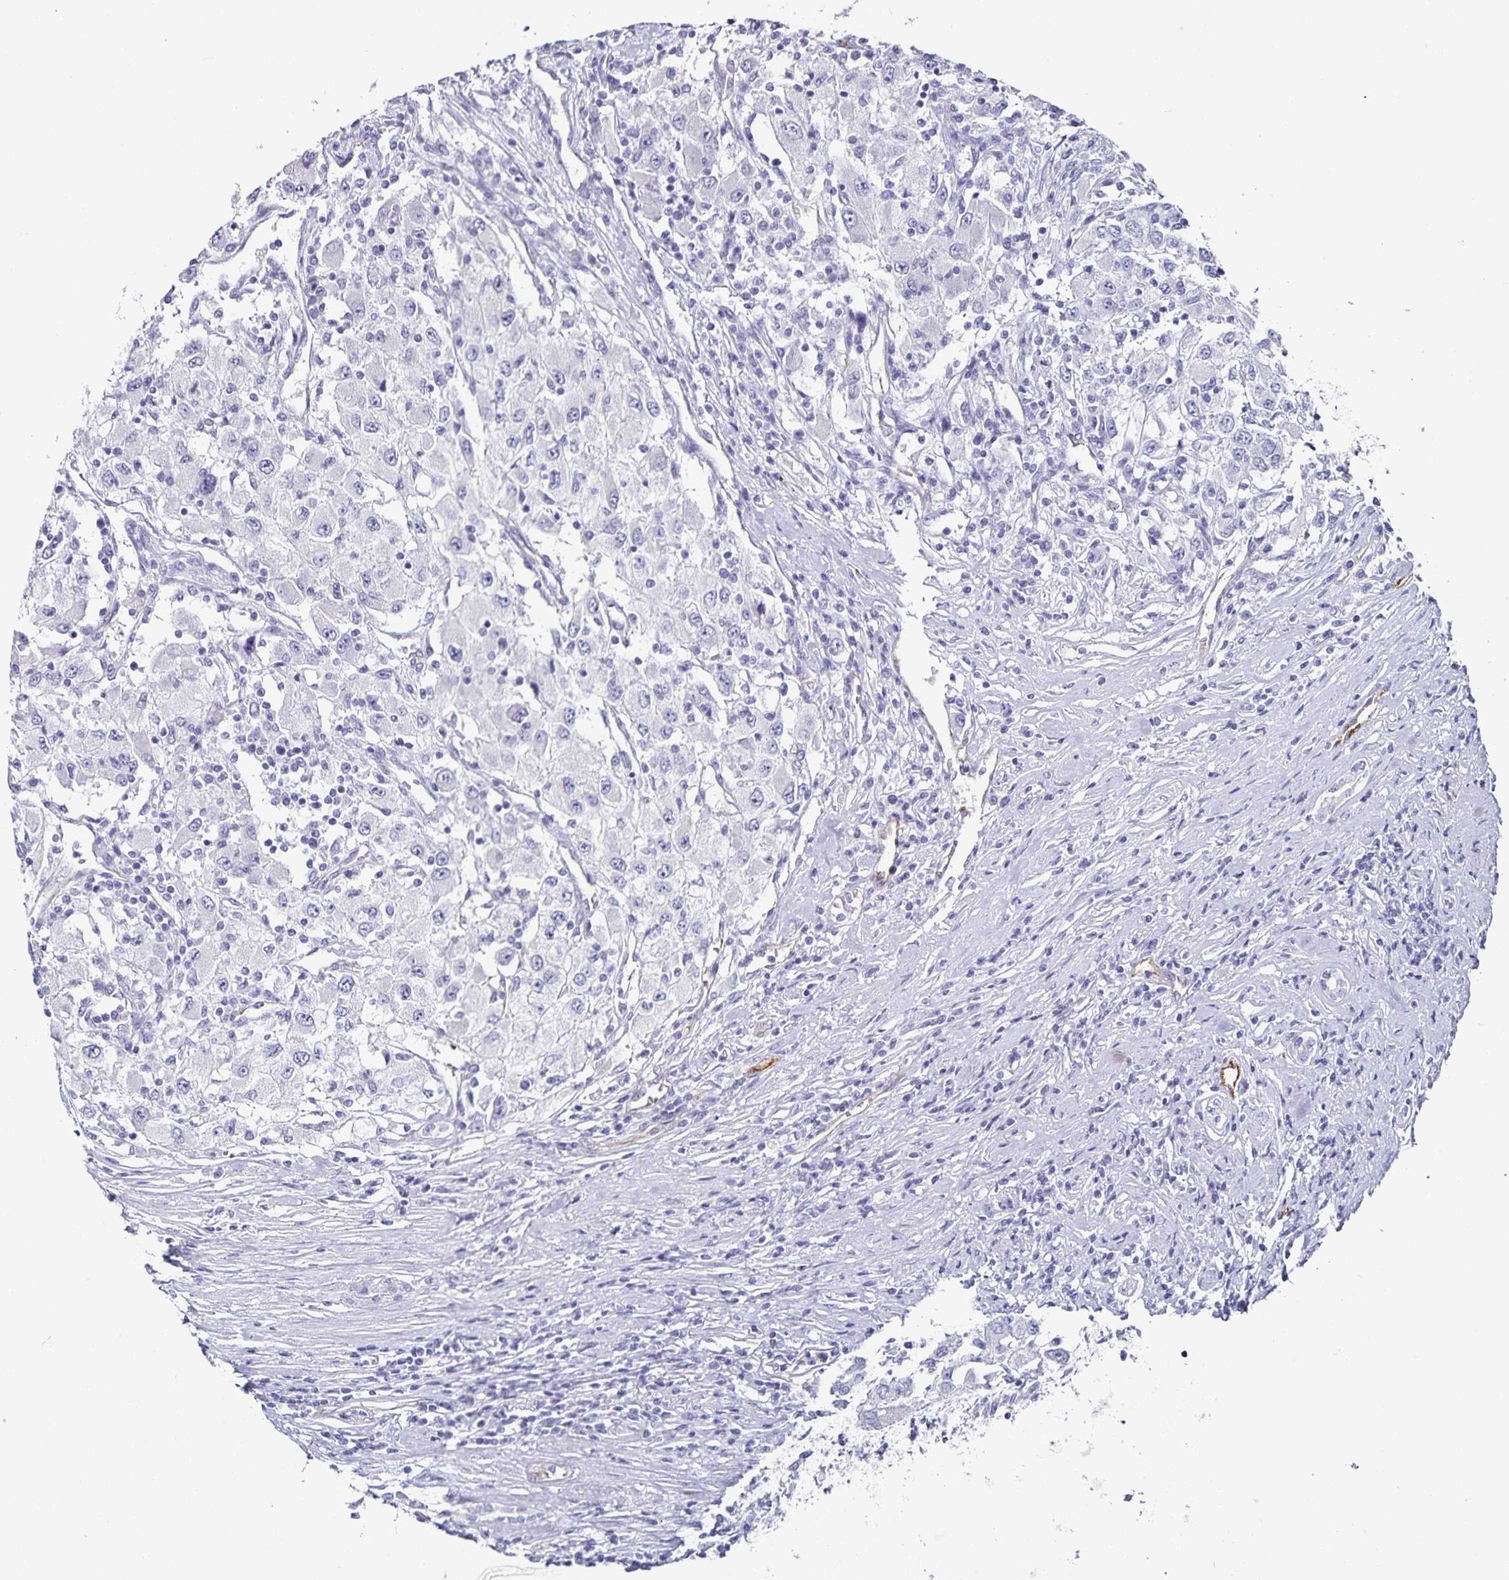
{"staining": {"intensity": "negative", "quantity": "none", "location": "none"}, "tissue": "renal cancer", "cell_type": "Tumor cells", "image_type": "cancer", "snomed": [{"axis": "morphology", "description": "Adenocarcinoma, NOS"}, {"axis": "topography", "description": "Kidney"}], "caption": "Tumor cells show no significant protein staining in renal adenocarcinoma.", "gene": "PODXL", "patient": {"sex": "female", "age": 67}}